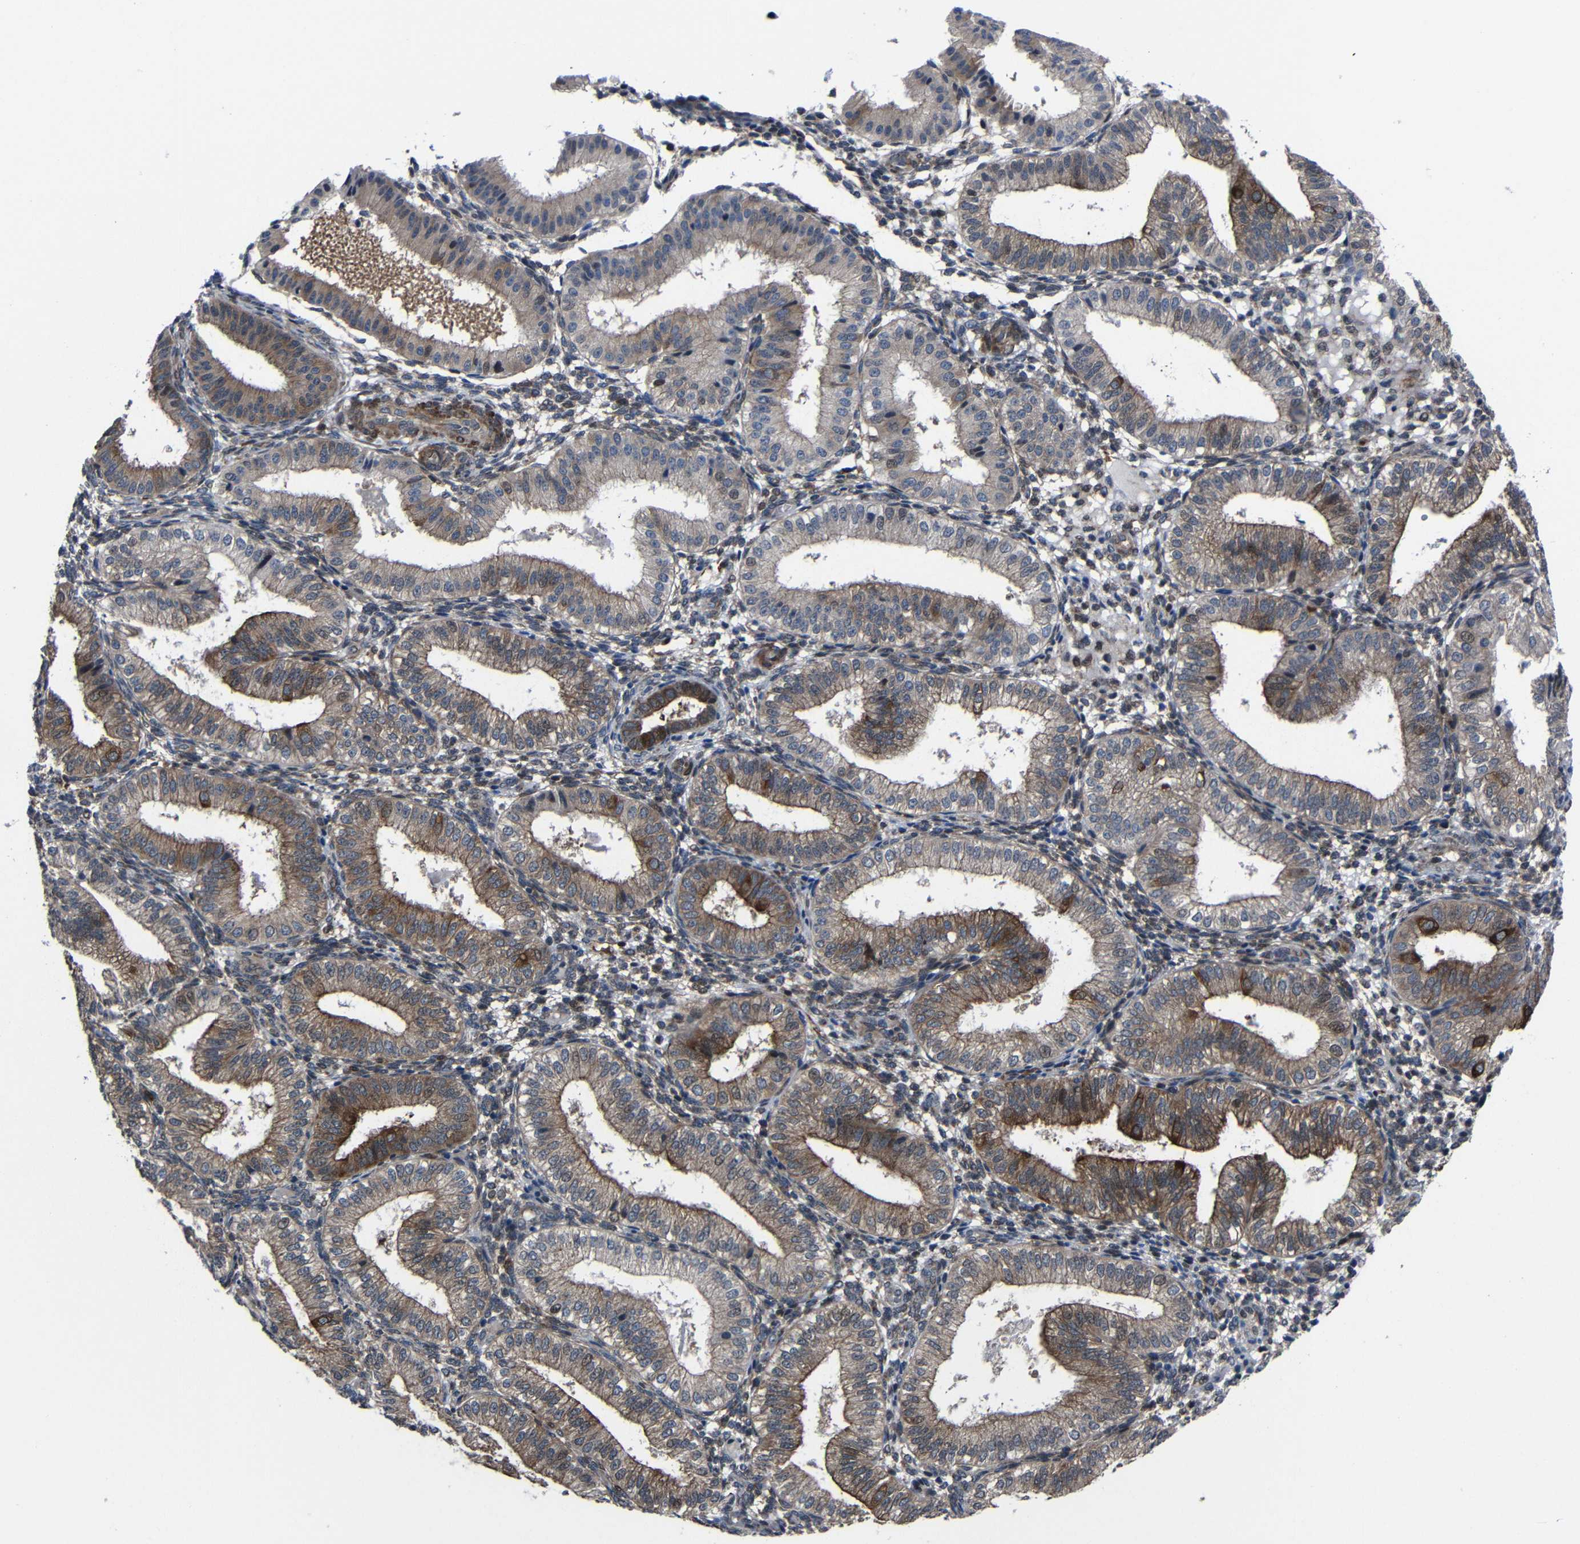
{"staining": {"intensity": "weak", "quantity": "<25%", "location": "cytoplasmic/membranous"}, "tissue": "endometrium", "cell_type": "Cells in endometrial stroma", "image_type": "normal", "snomed": [{"axis": "morphology", "description": "Normal tissue, NOS"}, {"axis": "topography", "description": "Endometrium"}], "caption": "Immunohistochemical staining of benign endometrium demonstrates no significant expression in cells in endometrial stroma. Nuclei are stained in blue.", "gene": "KIAA0513", "patient": {"sex": "female", "age": 39}}